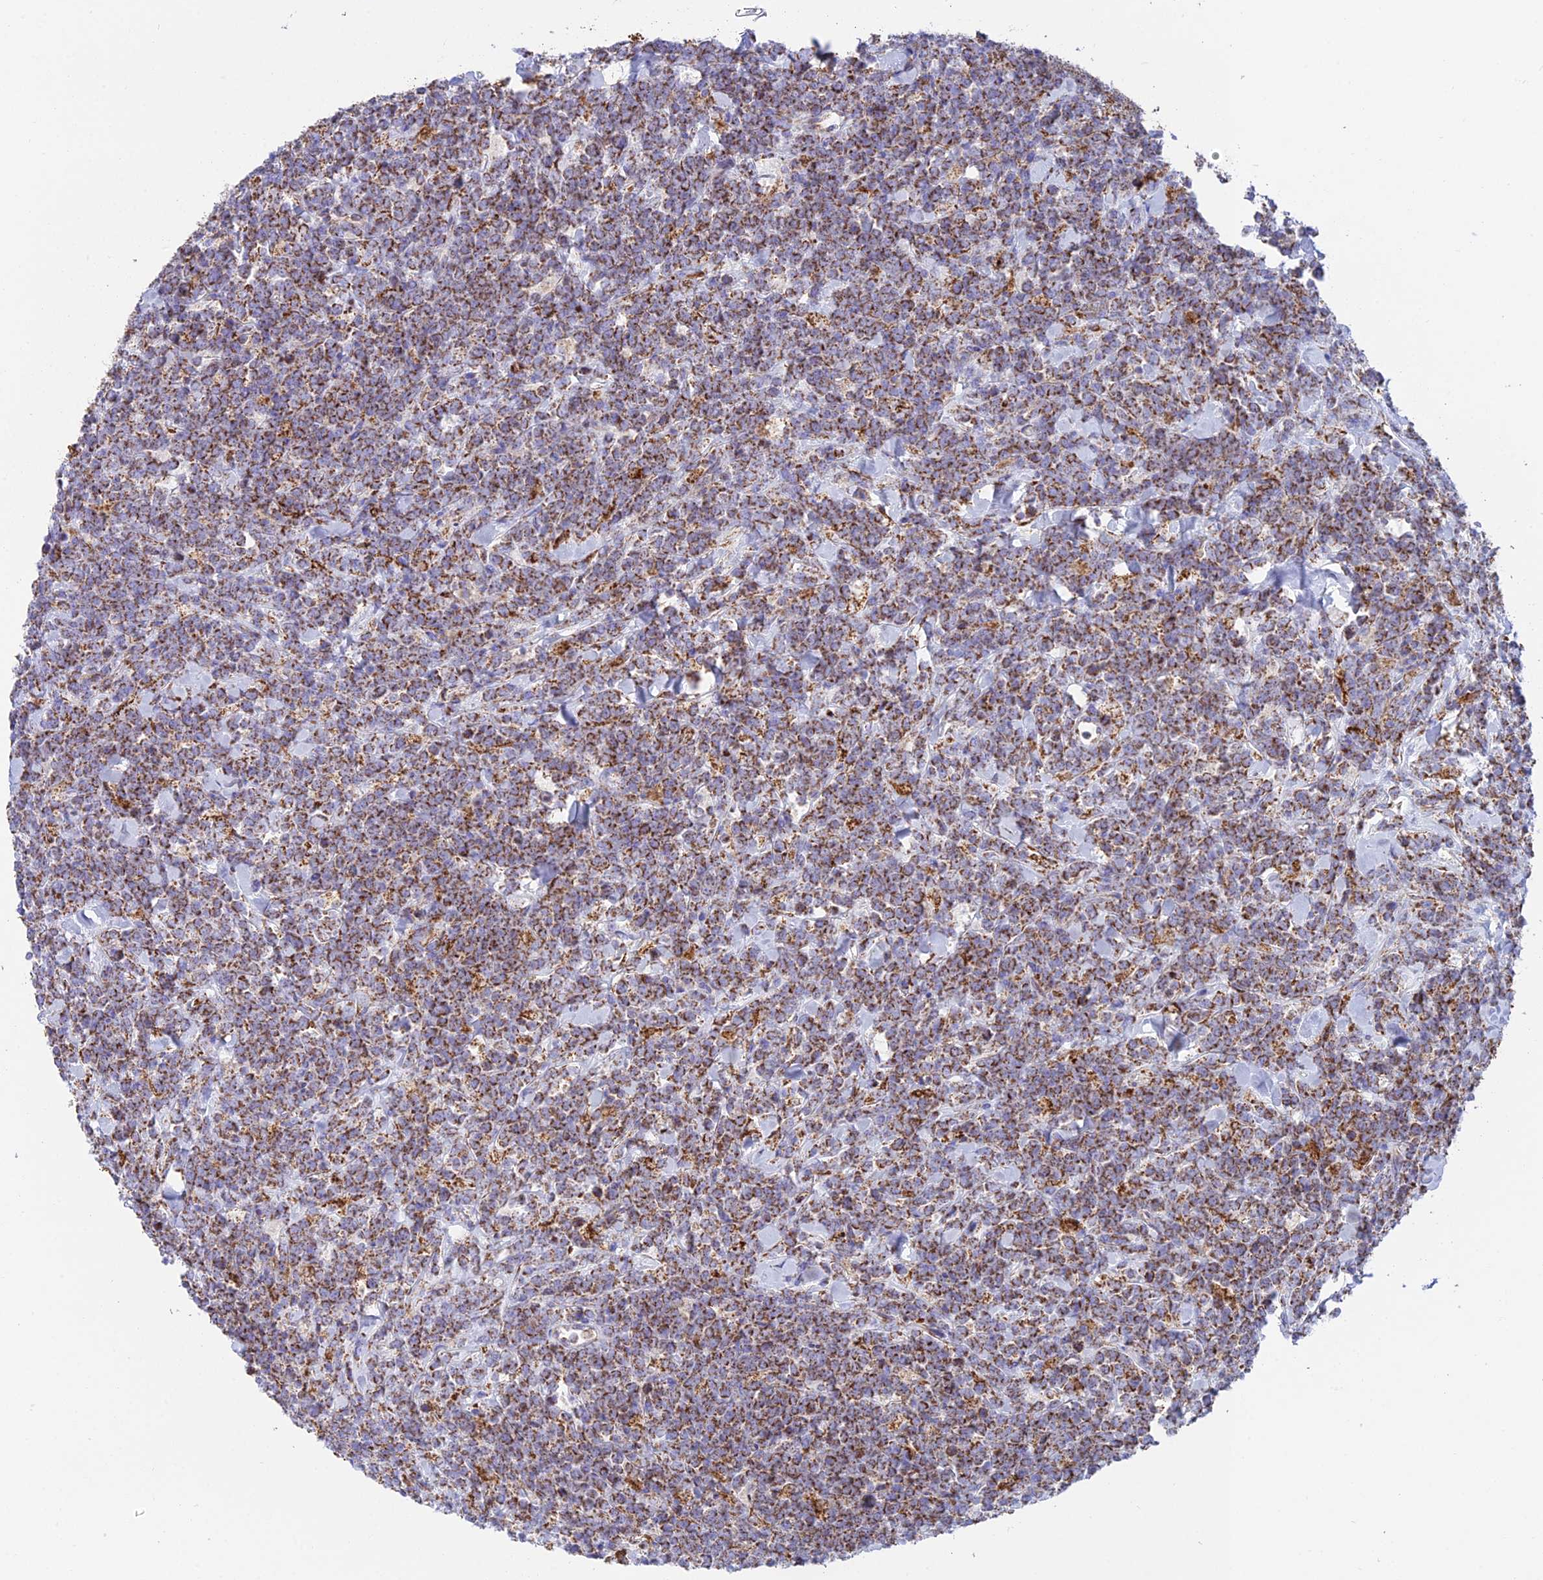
{"staining": {"intensity": "strong", "quantity": "25%-75%", "location": "cytoplasmic/membranous"}, "tissue": "lymphoma", "cell_type": "Tumor cells", "image_type": "cancer", "snomed": [{"axis": "morphology", "description": "Malignant lymphoma, non-Hodgkin's type, High grade"}, {"axis": "topography", "description": "Small intestine"}], "caption": "Human lymphoma stained for a protein (brown) displays strong cytoplasmic/membranous positive positivity in about 25%-75% of tumor cells.", "gene": "CHCHD3", "patient": {"sex": "male", "age": 8}}